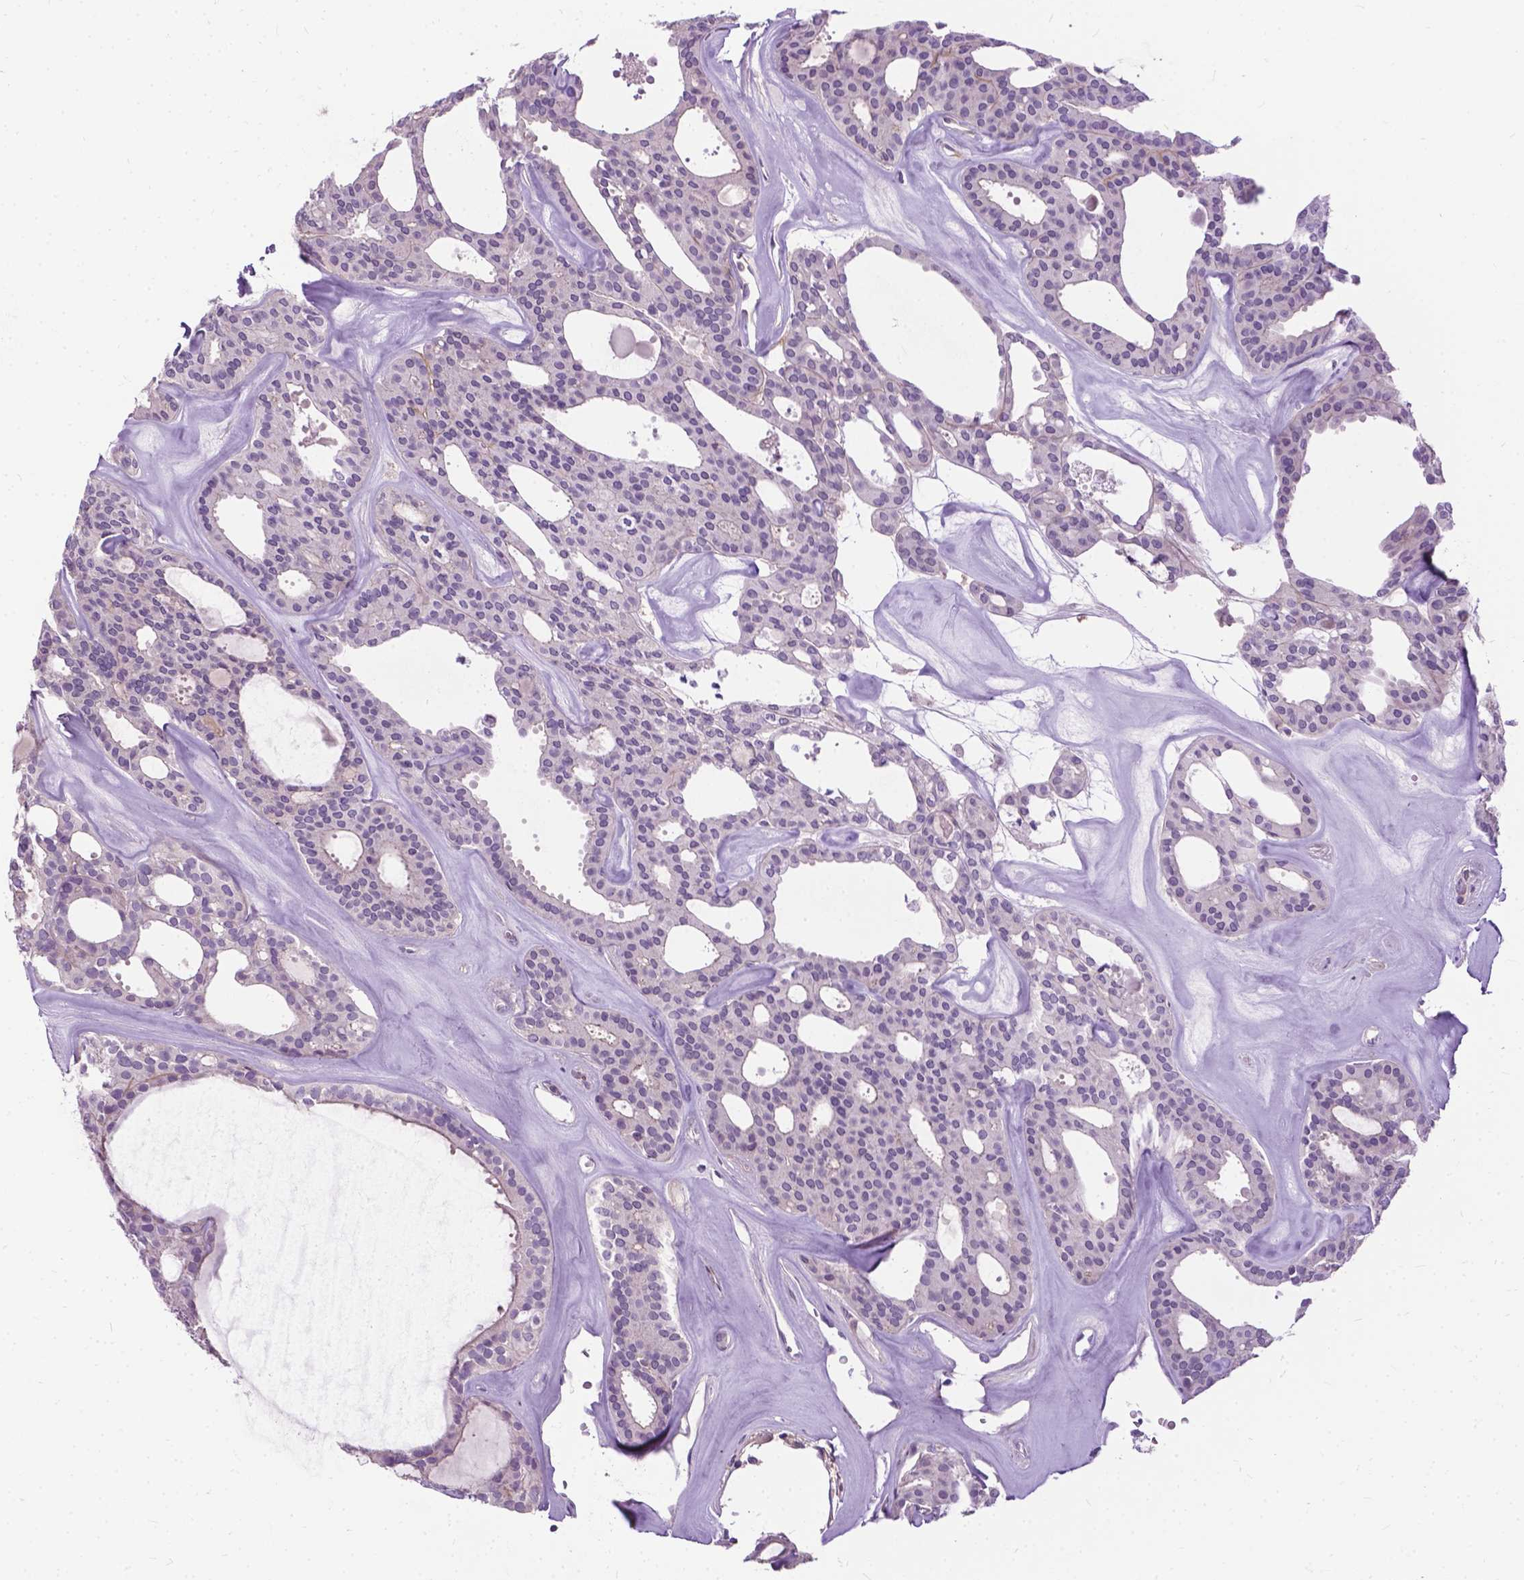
{"staining": {"intensity": "negative", "quantity": "none", "location": "none"}, "tissue": "thyroid cancer", "cell_type": "Tumor cells", "image_type": "cancer", "snomed": [{"axis": "morphology", "description": "Follicular adenoma carcinoma, NOS"}, {"axis": "topography", "description": "Thyroid gland"}], "caption": "Human thyroid cancer stained for a protein using immunohistochemistry (IHC) shows no expression in tumor cells.", "gene": "JAK3", "patient": {"sex": "male", "age": 75}}